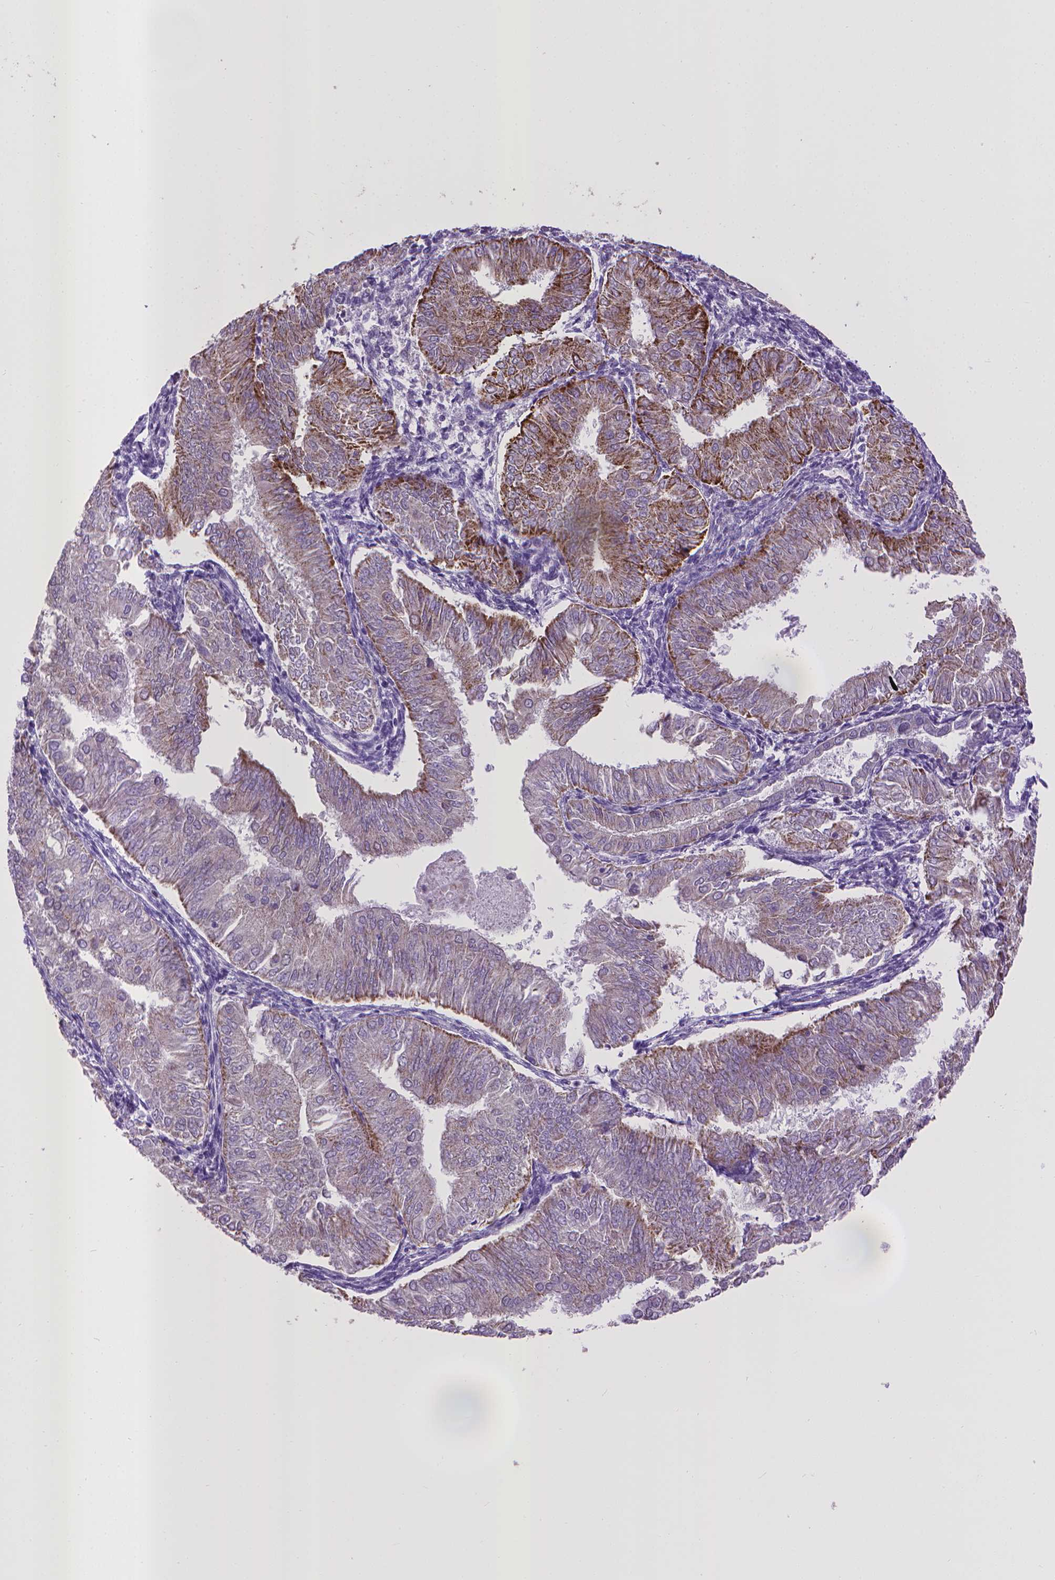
{"staining": {"intensity": "moderate", "quantity": "25%-75%", "location": "cytoplasmic/membranous"}, "tissue": "endometrial cancer", "cell_type": "Tumor cells", "image_type": "cancer", "snomed": [{"axis": "morphology", "description": "Adenocarcinoma, NOS"}, {"axis": "topography", "description": "Endometrium"}], "caption": "This image displays IHC staining of human adenocarcinoma (endometrial), with medium moderate cytoplasmic/membranous expression in approximately 25%-75% of tumor cells.", "gene": "KMO", "patient": {"sex": "female", "age": 53}}